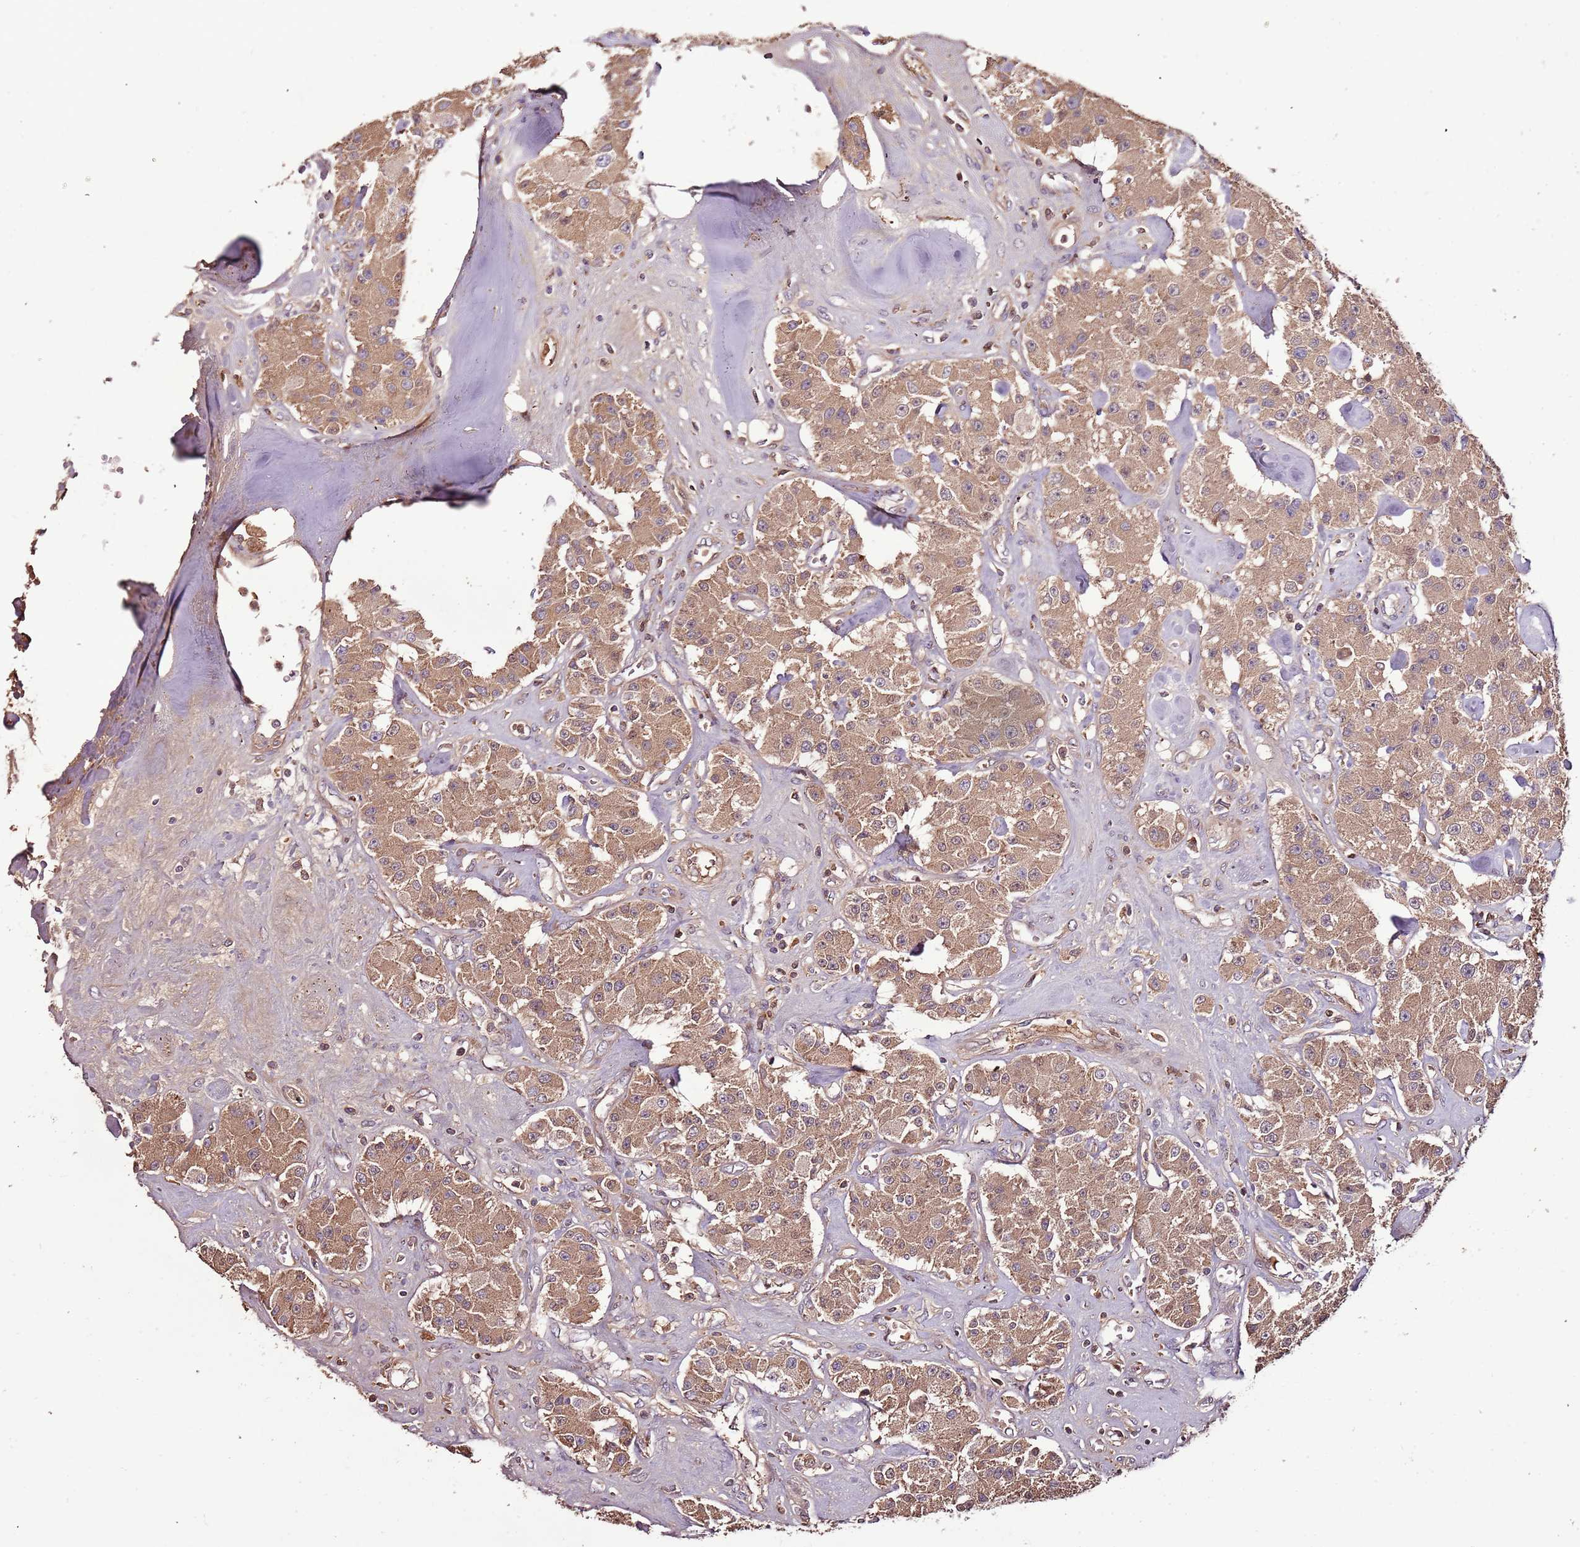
{"staining": {"intensity": "moderate", "quantity": ">75%", "location": "cytoplasmic/membranous"}, "tissue": "carcinoid", "cell_type": "Tumor cells", "image_type": "cancer", "snomed": [{"axis": "morphology", "description": "Carcinoid, malignant, NOS"}, {"axis": "topography", "description": "Pancreas"}], "caption": "Moderate cytoplasmic/membranous protein expression is seen in approximately >75% of tumor cells in malignant carcinoid.", "gene": "DENR", "patient": {"sex": "male", "age": 41}}